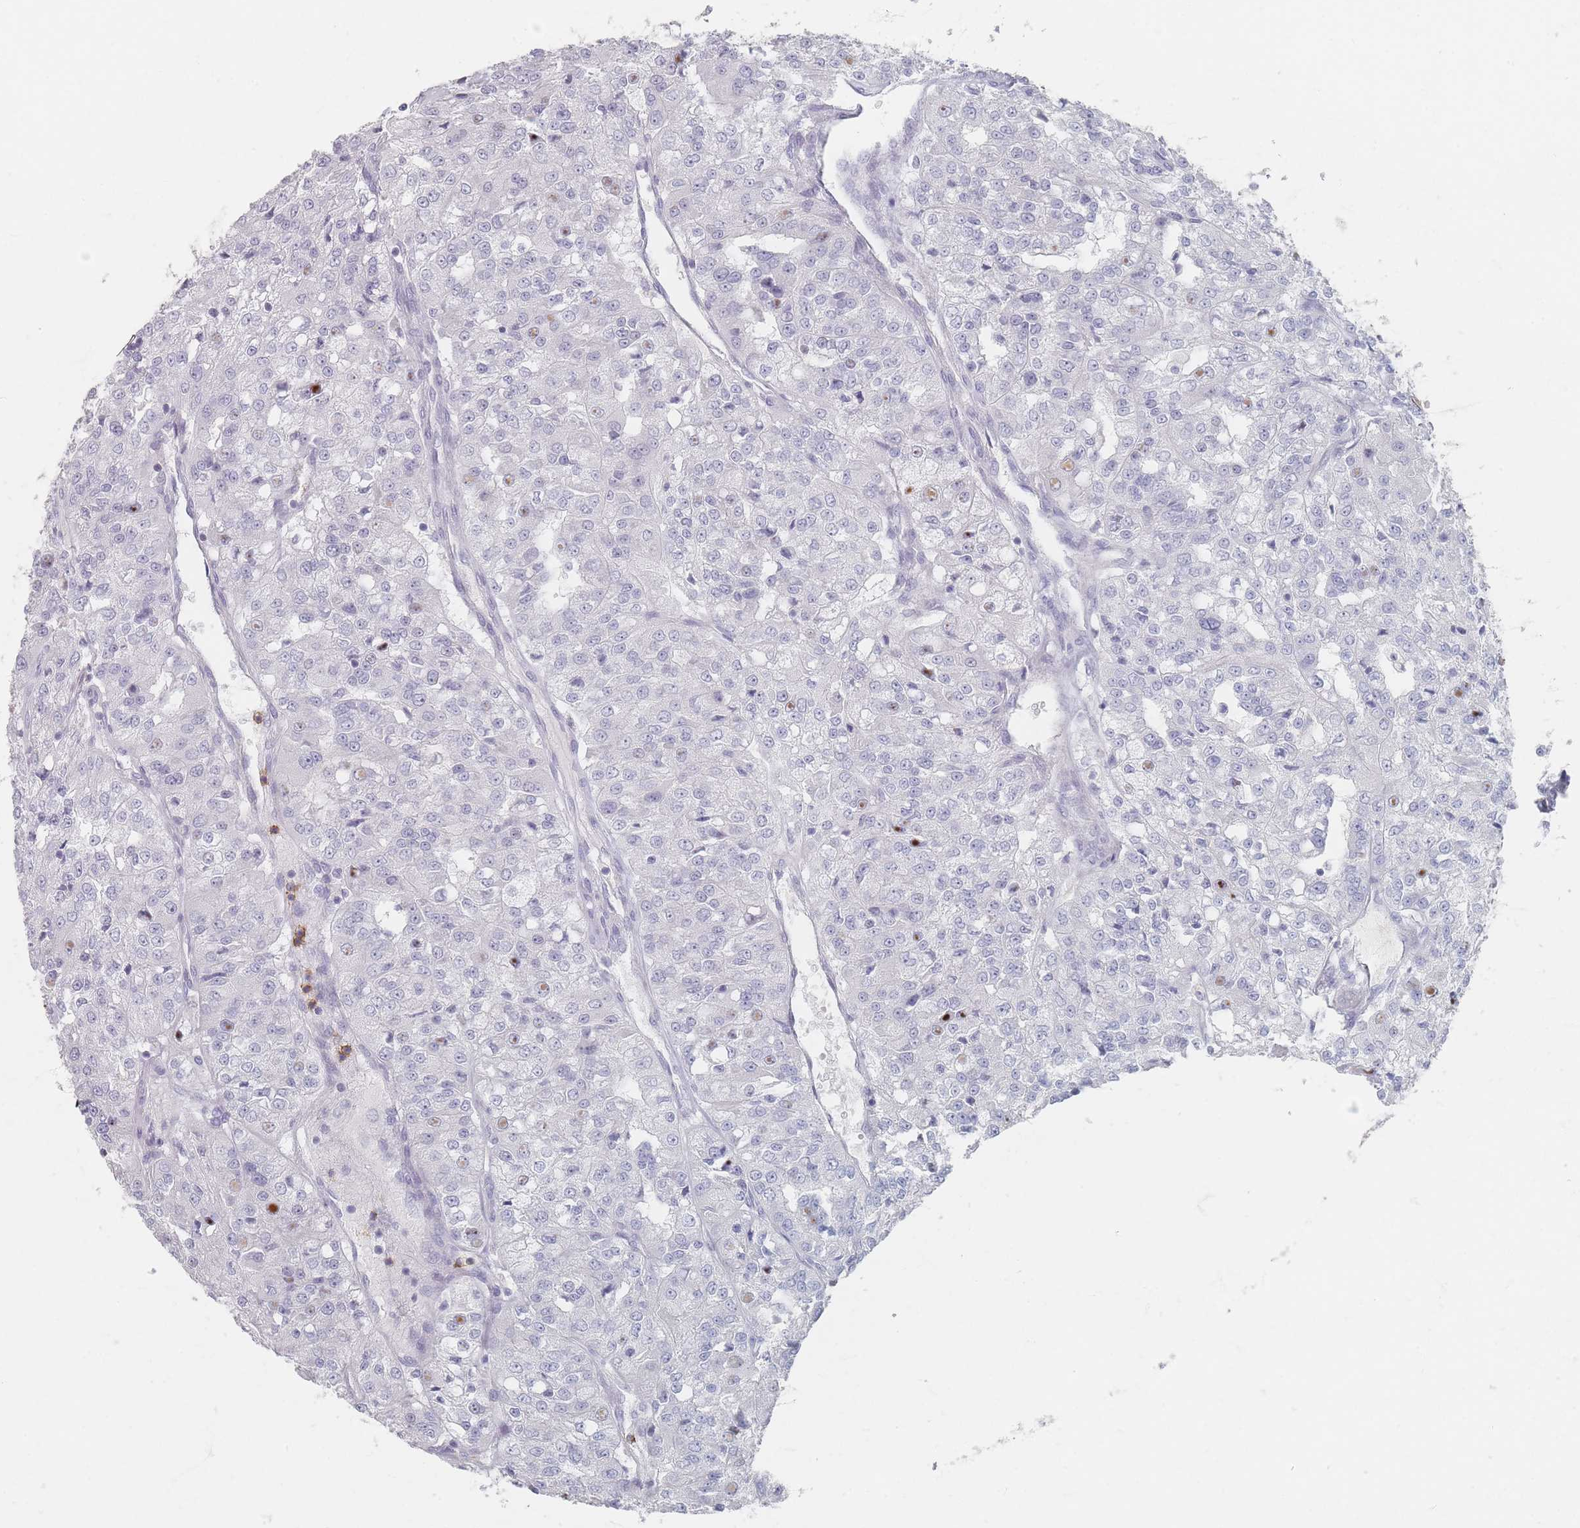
{"staining": {"intensity": "negative", "quantity": "none", "location": "none"}, "tissue": "renal cancer", "cell_type": "Tumor cells", "image_type": "cancer", "snomed": [{"axis": "morphology", "description": "Adenocarcinoma, NOS"}, {"axis": "topography", "description": "Kidney"}], "caption": "Tumor cells are negative for protein expression in human renal cancer (adenocarcinoma). Nuclei are stained in blue.", "gene": "CD37", "patient": {"sex": "female", "age": 63}}